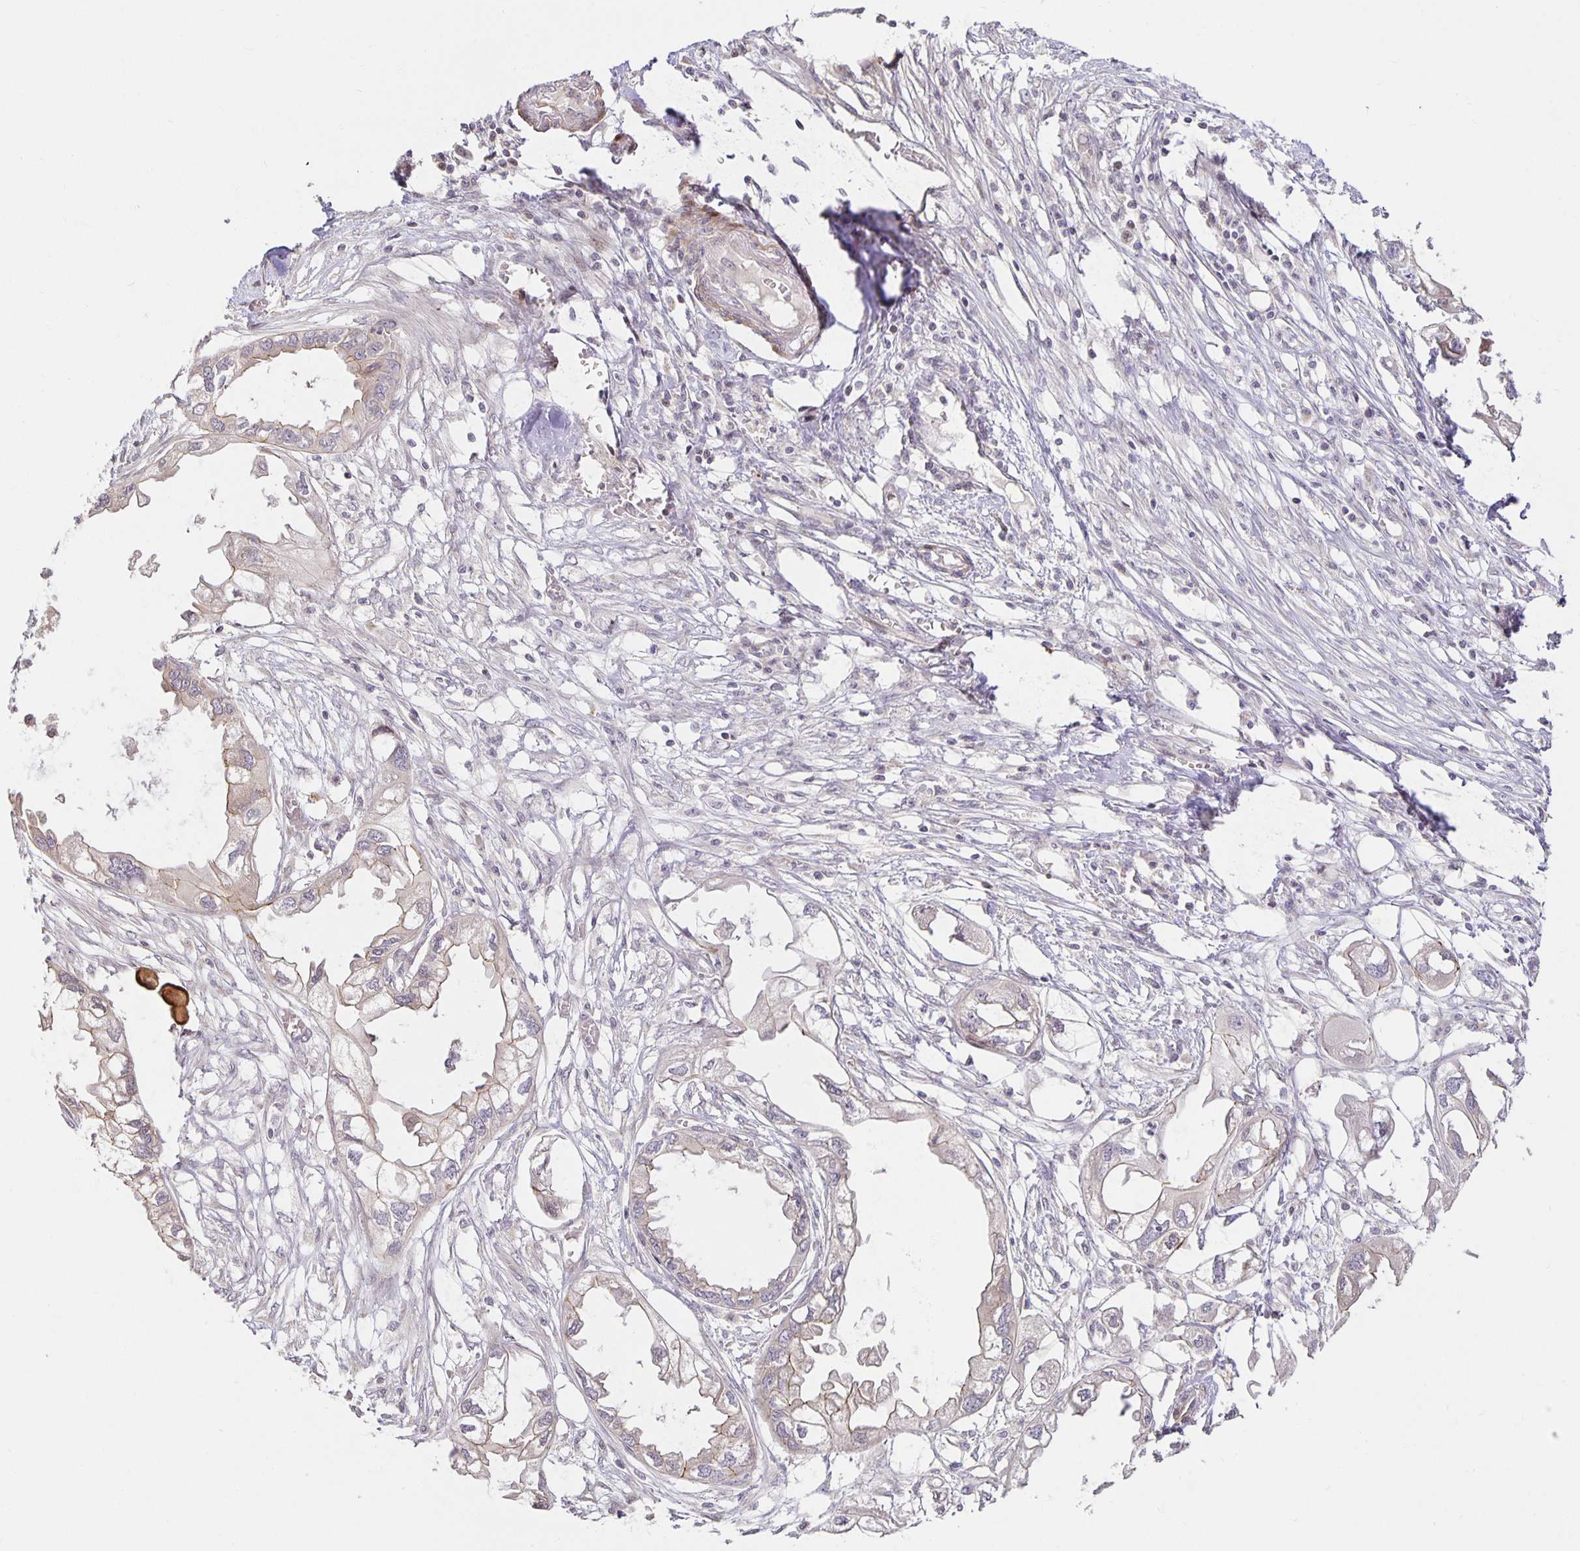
{"staining": {"intensity": "weak", "quantity": "<25%", "location": "cytoplasmic/membranous"}, "tissue": "endometrial cancer", "cell_type": "Tumor cells", "image_type": "cancer", "snomed": [{"axis": "morphology", "description": "Adenocarcinoma, NOS"}, {"axis": "morphology", "description": "Adenocarcinoma, metastatic, NOS"}, {"axis": "topography", "description": "Adipose tissue"}, {"axis": "topography", "description": "Endometrium"}], "caption": "This is an immunohistochemistry histopathology image of human adenocarcinoma (endometrial). There is no staining in tumor cells.", "gene": "TJP3", "patient": {"sex": "female", "age": 67}}